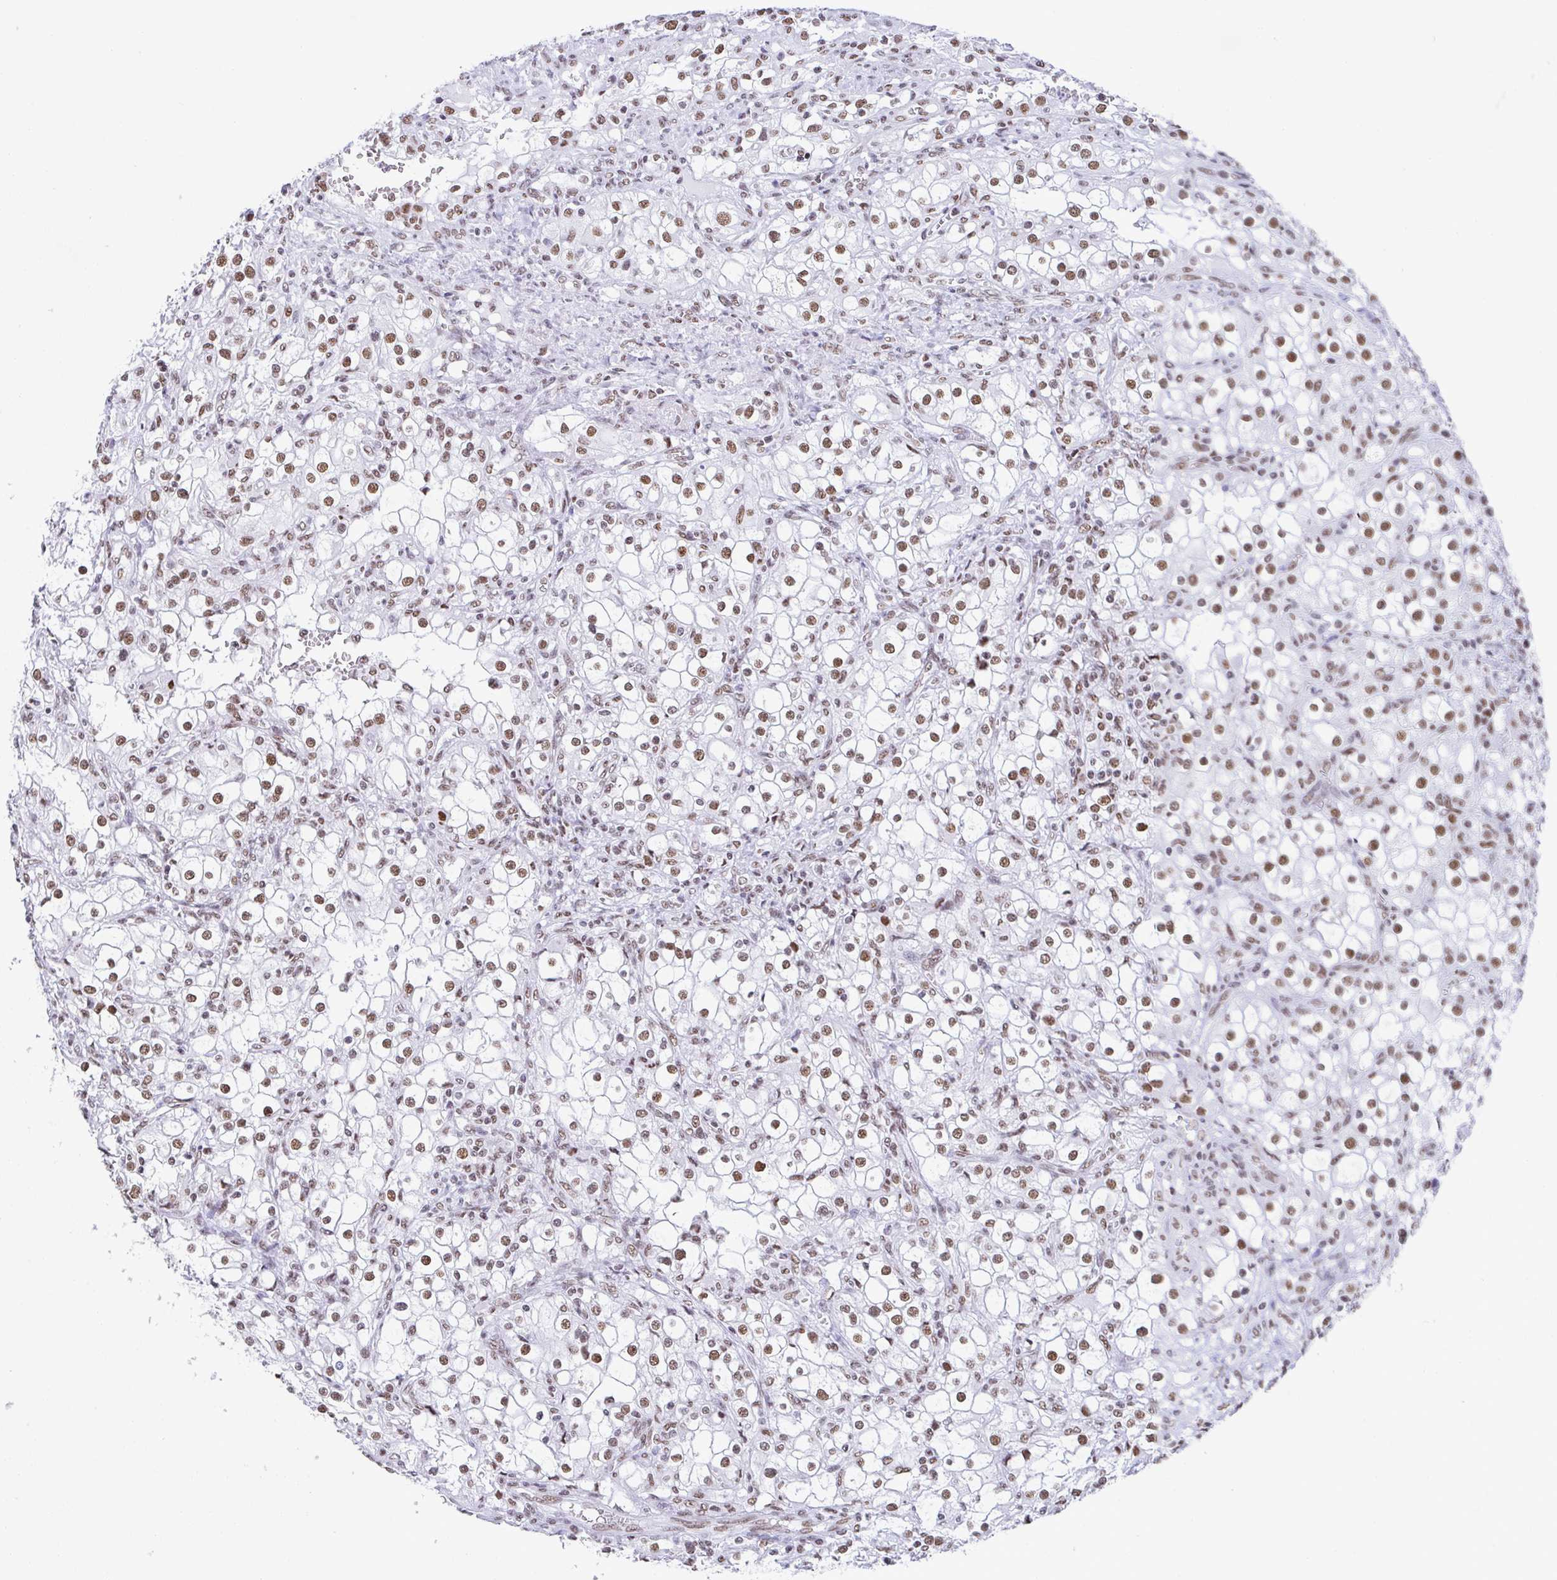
{"staining": {"intensity": "moderate", "quantity": ">75%", "location": "nuclear"}, "tissue": "renal cancer", "cell_type": "Tumor cells", "image_type": "cancer", "snomed": [{"axis": "morphology", "description": "Adenocarcinoma, NOS"}, {"axis": "topography", "description": "Kidney"}], "caption": "The photomicrograph exhibits a brown stain indicating the presence of a protein in the nuclear of tumor cells in renal adenocarcinoma.", "gene": "DDX52", "patient": {"sex": "female", "age": 74}}